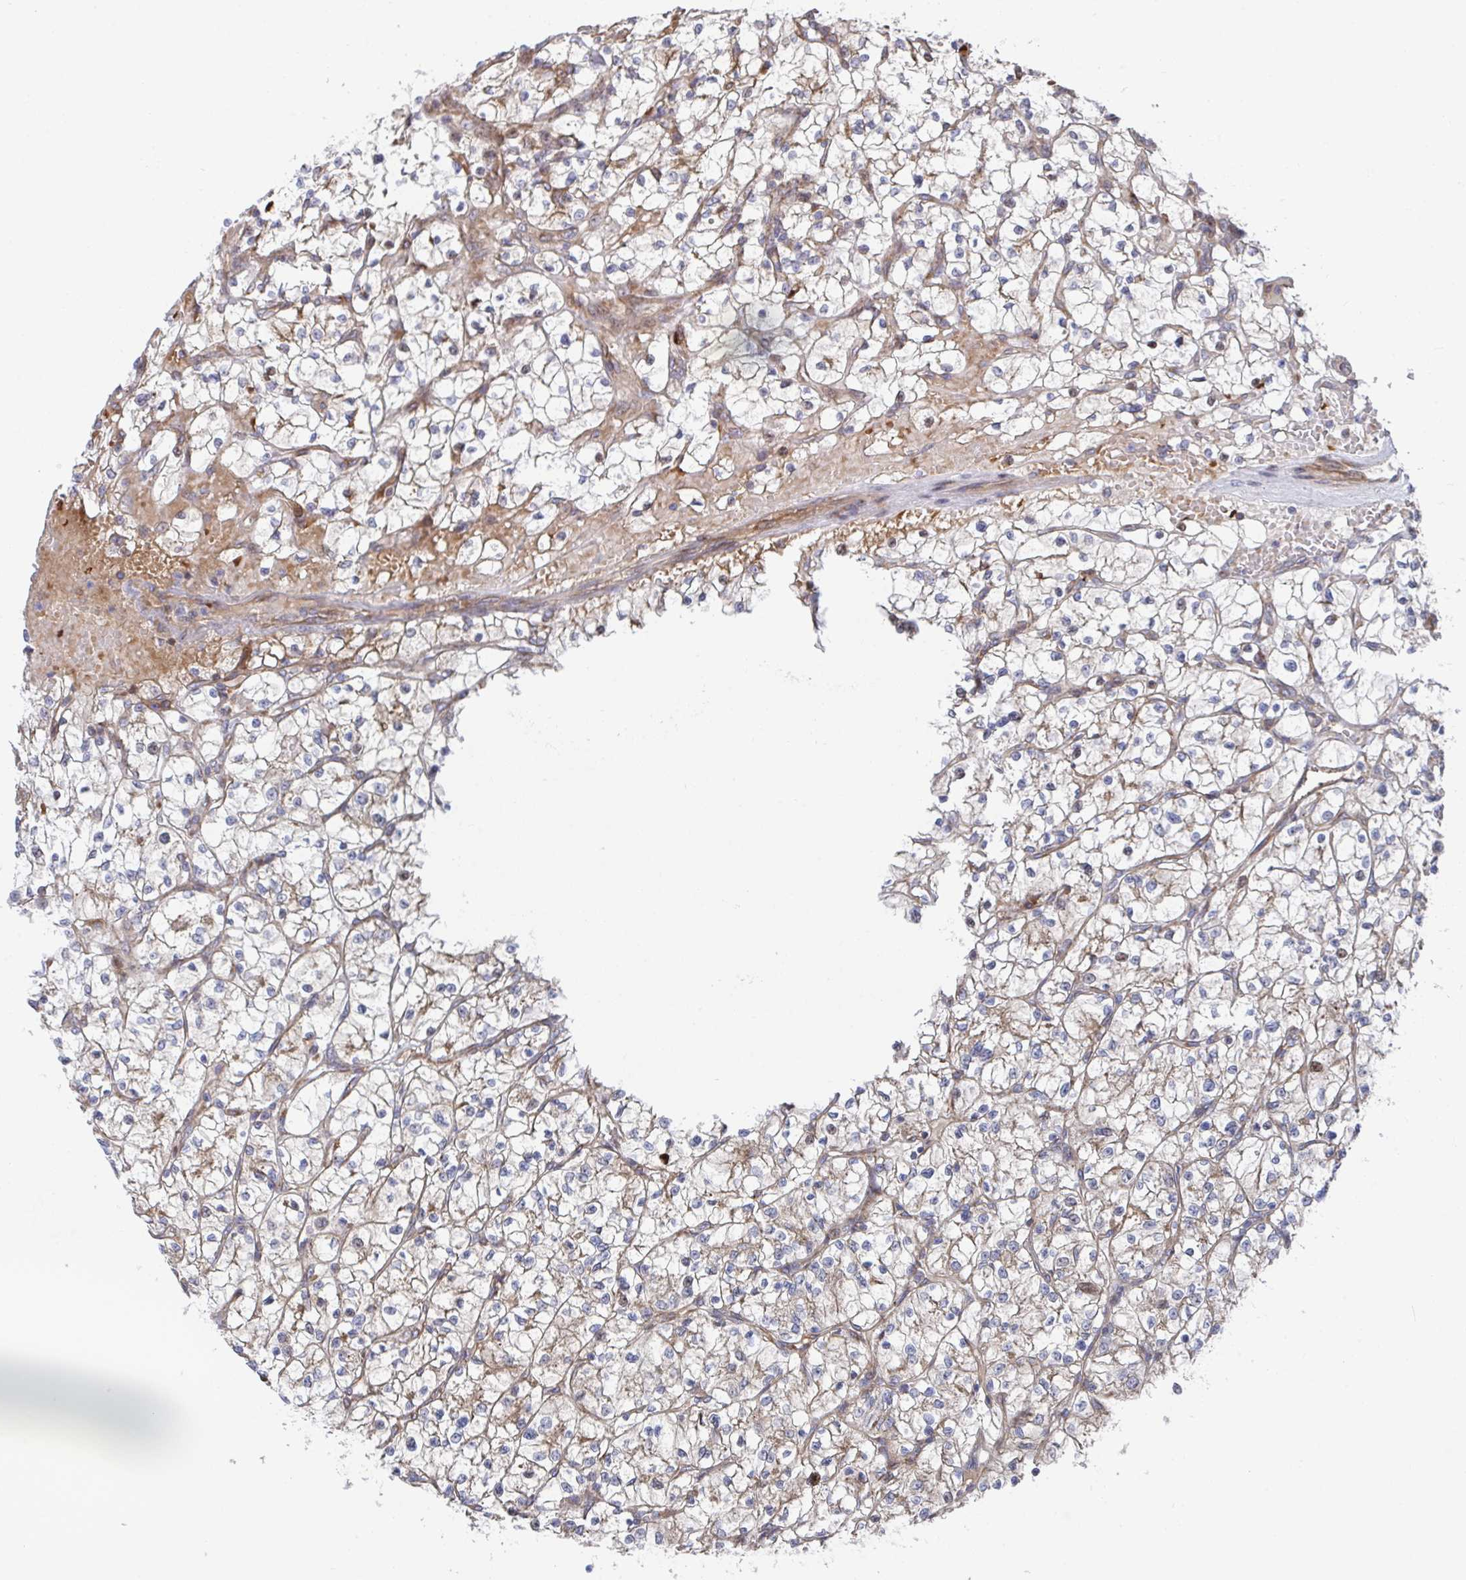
{"staining": {"intensity": "negative", "quantity": "none", "location": "none"}, "tissue": "renal cancer", "cell_type": "Tumor cells", "image_type": "cancer", "snomed": [{"axis": "morphology", "description": "Adenocarcinoma, NOS"}, {"axis": "topography", "description": "Kidney"}], "caption": "A micrograph of human renal cancer (adenocarcinoma) is negative for staining in tumor cells. (DAB (3,3'-diaminobenzidine) immunohistochemistry (IHC) with hematoxylin counter stain).", "gene": "FJX1", "patient": {"sex": "female", "age": 64}}